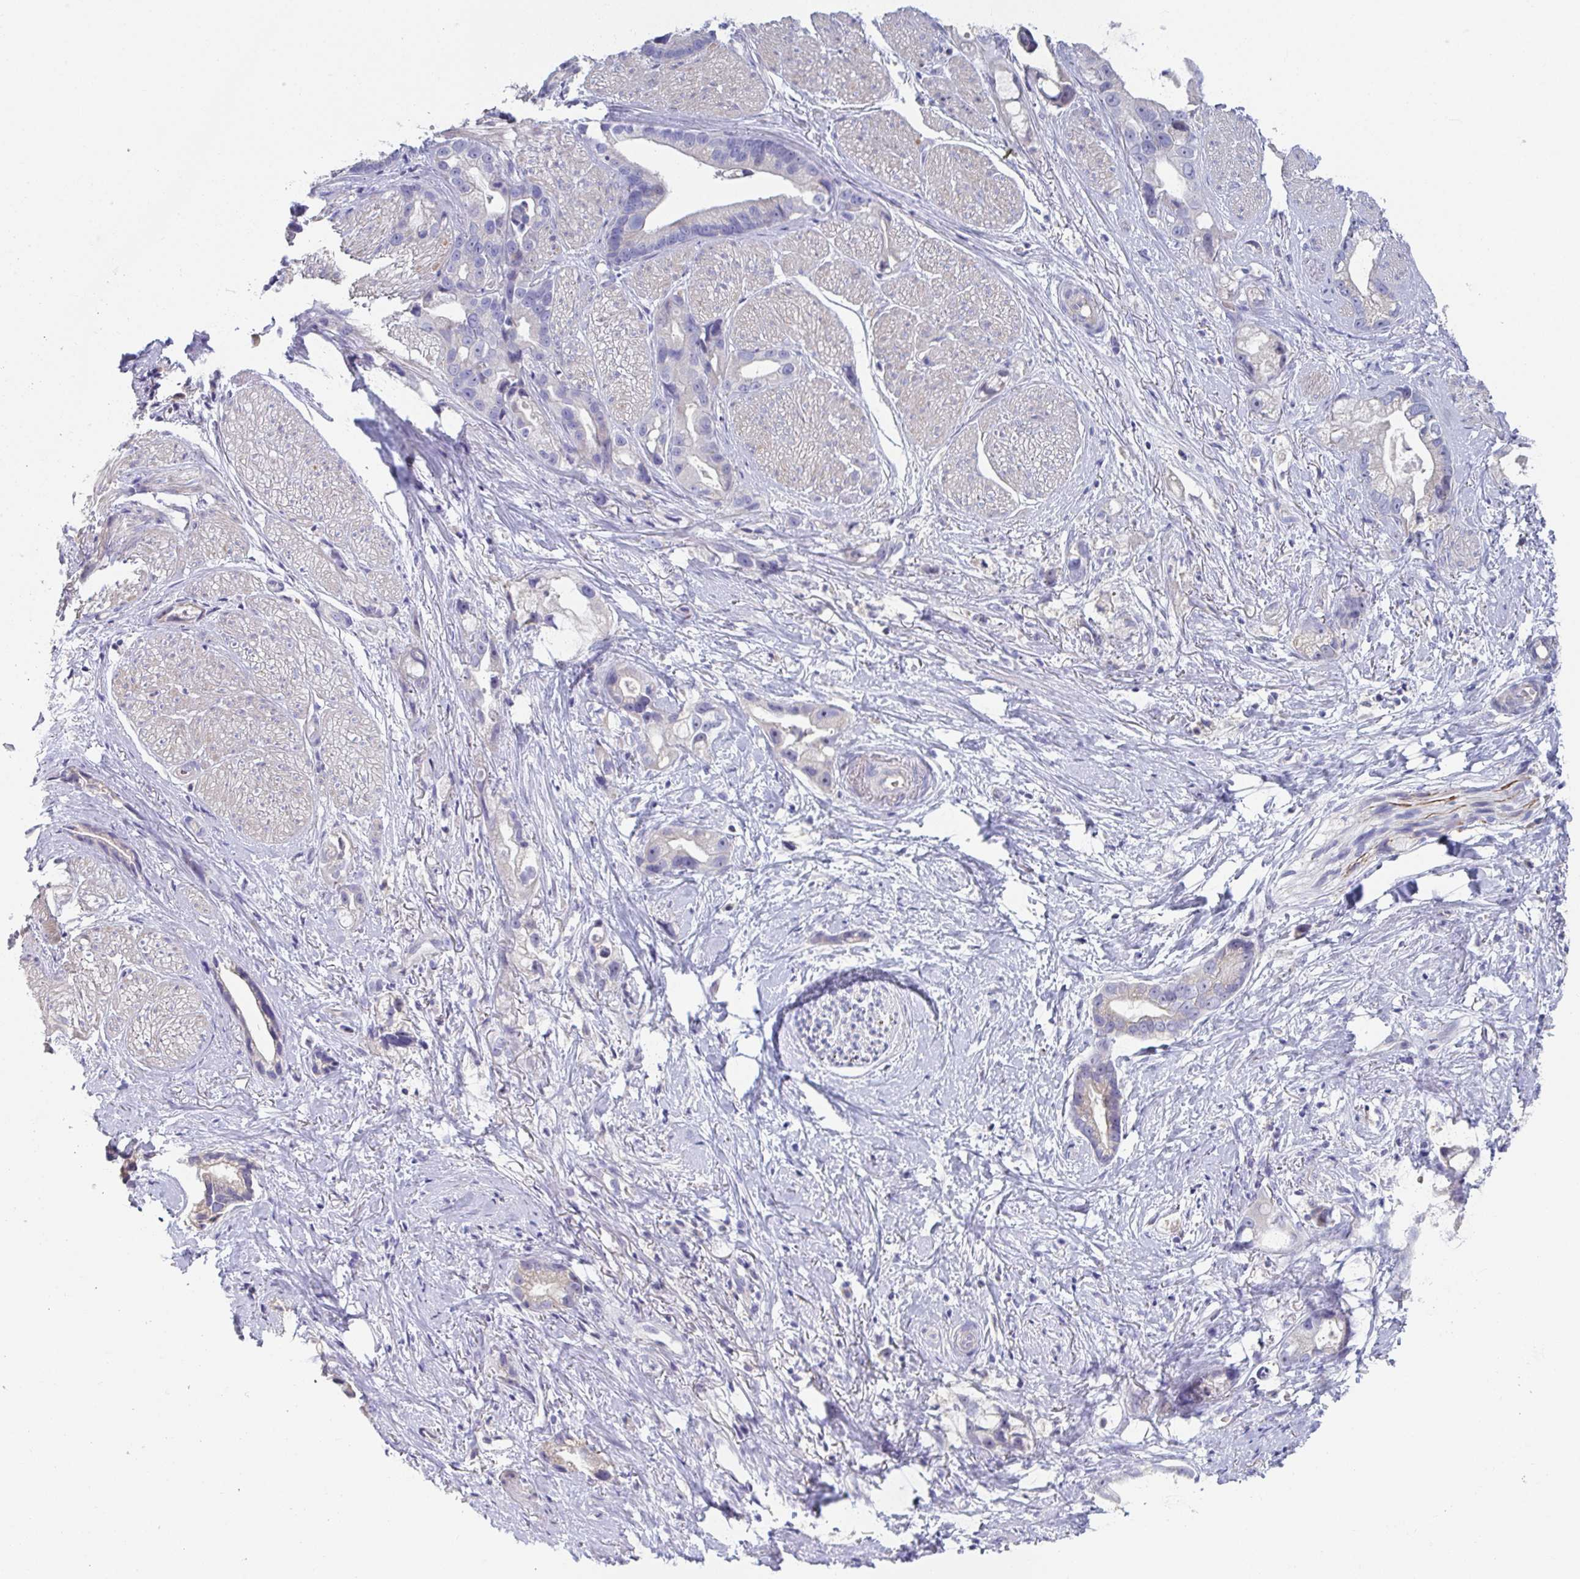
{"staining": {"intensity": "negative", "quantity": "none", "location": "none"}, "tissue": "stomach cancer", "cell_type": "Tumor cells", "image_type": "cancer", "snomed": [{"axis": "morphology", "description": "Adenocarcinoma, NOS"}, {"axis": "topography", "description": "Stomach"}], "caption": "Immunohistochemical staining of stomach cancer demonstrates no significant positivity in tumor cells. Nuclei are stained in blue.", "gene": "ANO5", "patient": {"sex": "male", "age": 55}}